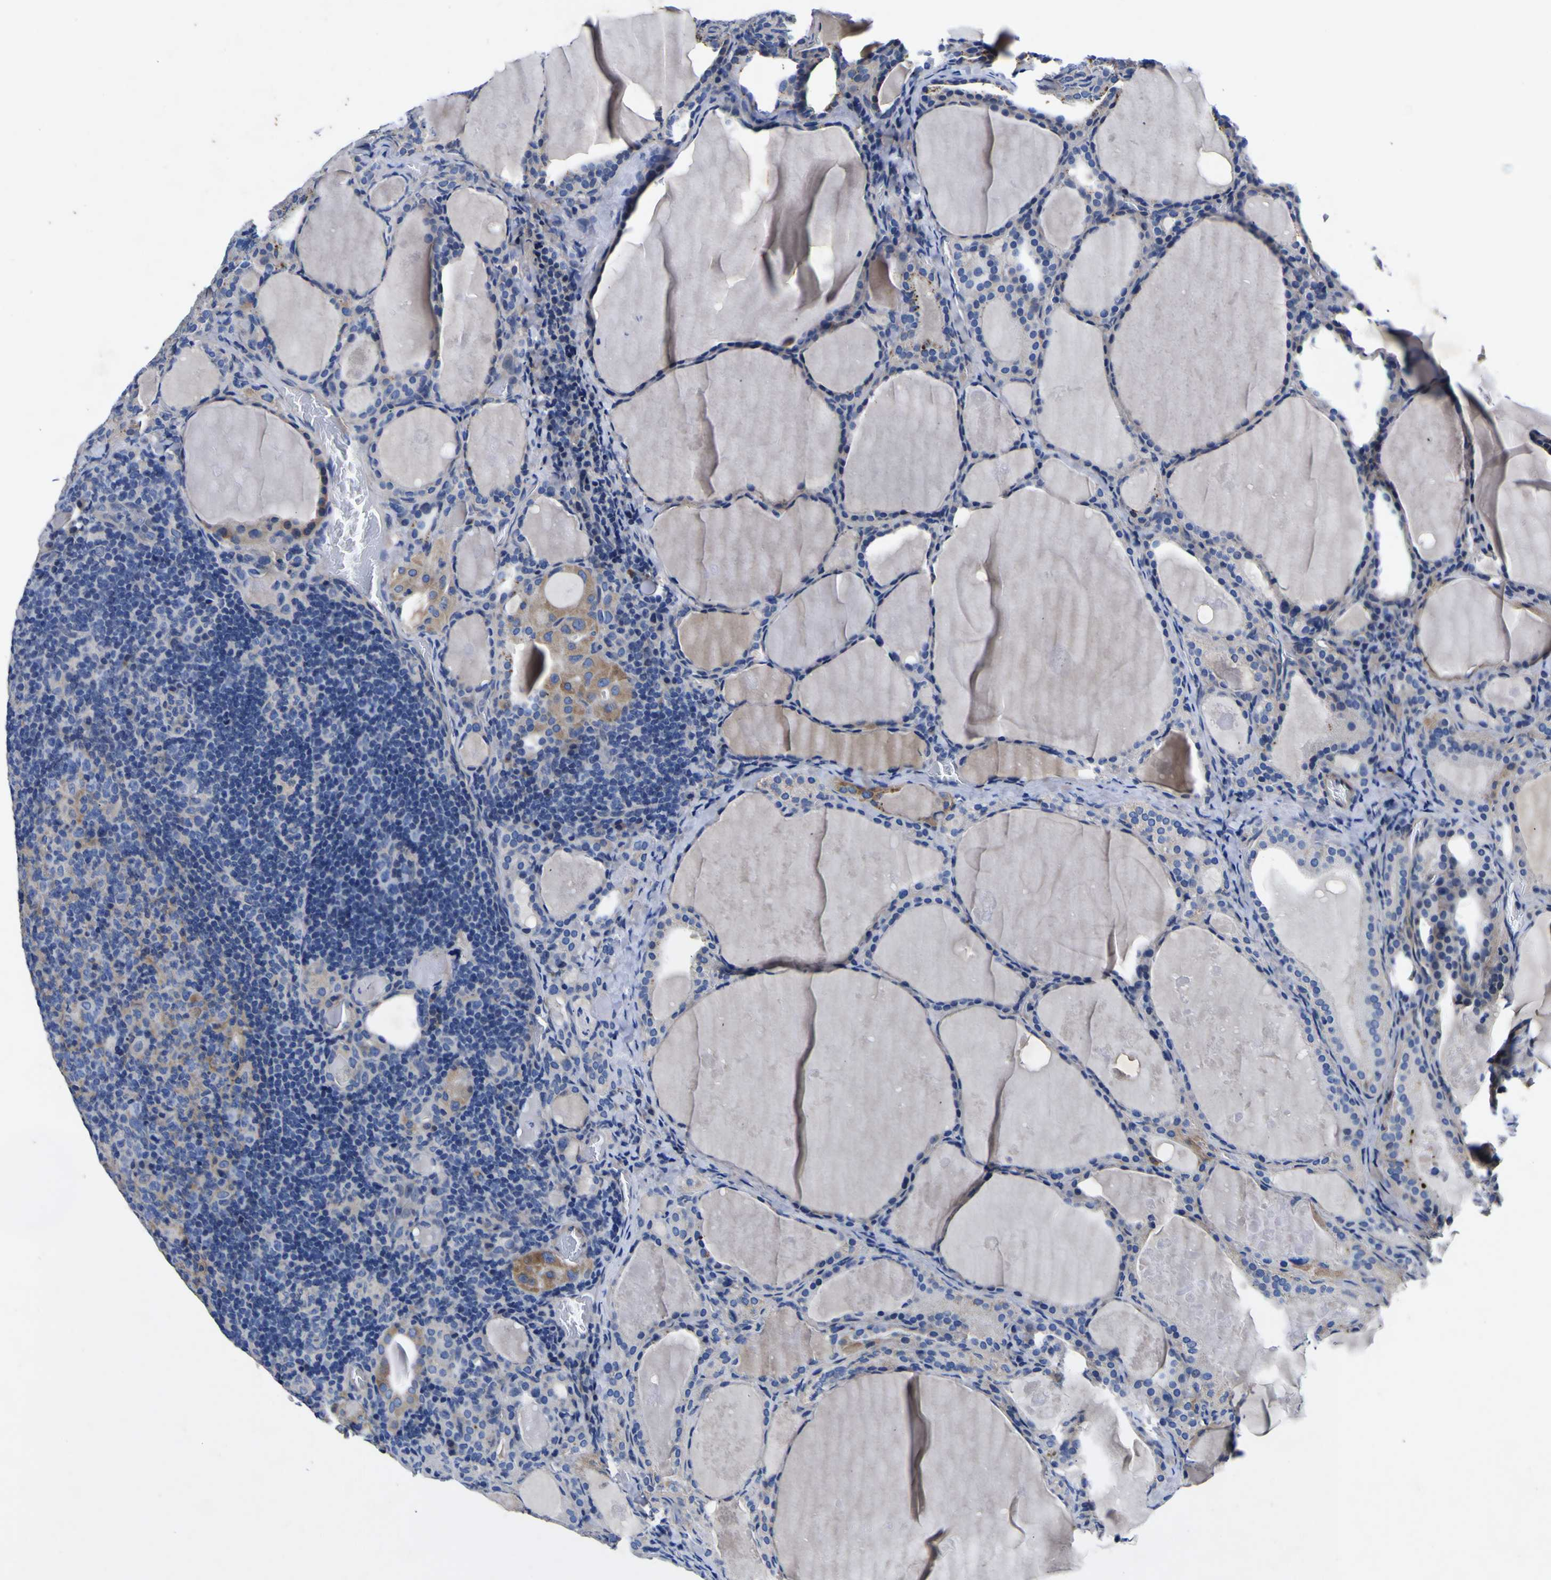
{"staining": {"intensity": "negative", "quantity": "none", "location": "none"}, "tissue": "thyroid cancer", "cell_type": "Tumor cells", "image_type": "cancer", "snomed": [{"axis": "morphology", "description": "Papillary adenocarcinoma, NOS"}, {"axis": "topography", "description": "Thyroid gland"}], "caption": "Tumor cells are negative for brown protein staining in thyroid cancer. Brightfield microscopy of immunohistochemistry (IHC) stained with DAB (brown) and hematoxylin (blue), captured at high magnification.", "gene": "VASN", "patient": {"sex": "female", "age": 42}}